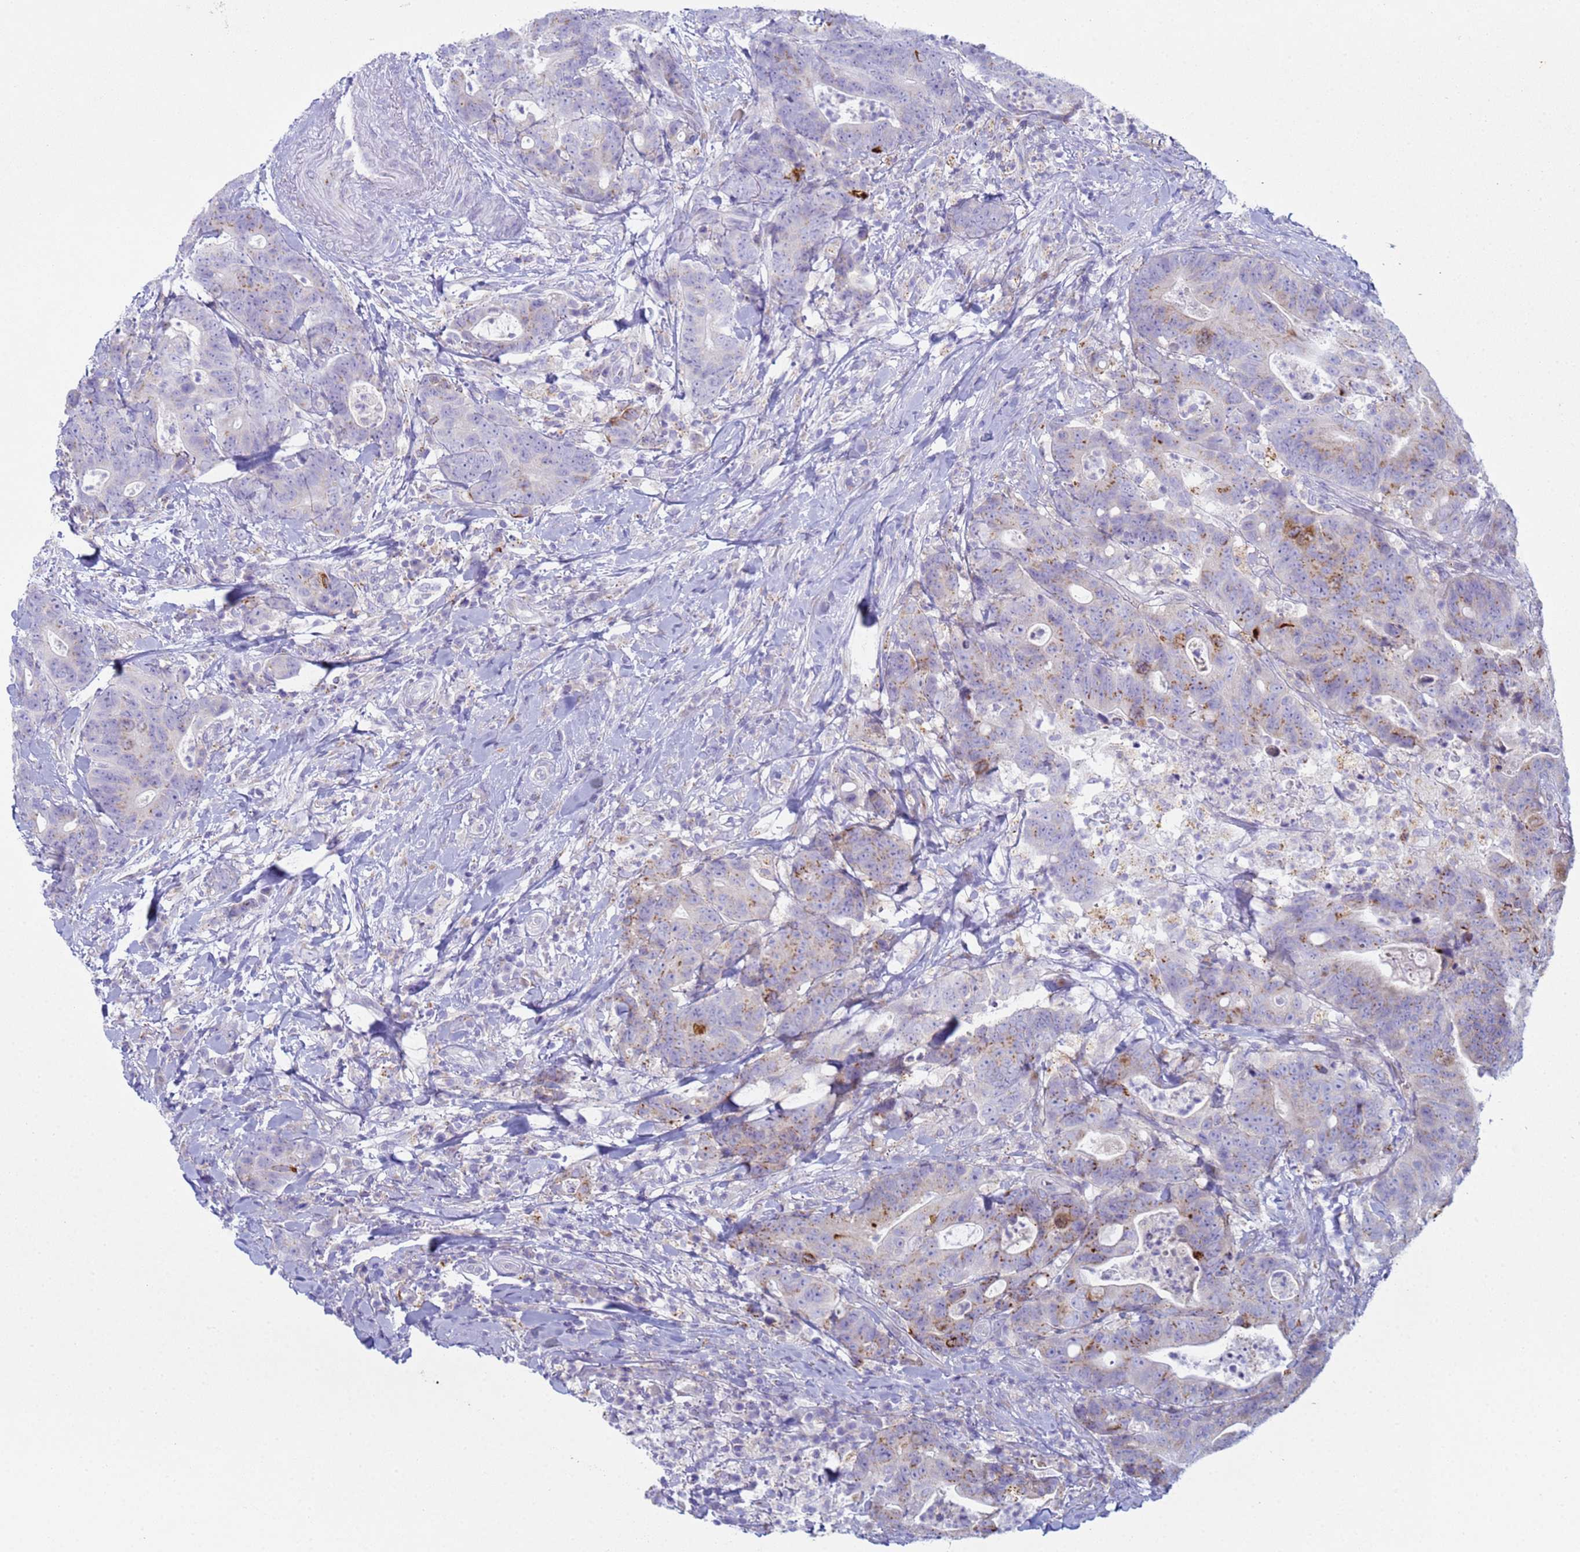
{"staining": {"intensity": "moderate", "quantity": "25%-75%", "location": "cytoplasmic/membranous"}, "tissue": "colorectal cancer", "cell_type": "Tumor cells", "image_type": "cancer", "snomed": [{"axis": "morphology", "description": "Adenocarcinoma, NOS"}, {"axis": "topography", "description": "Colon"}], "caption": "Colorectal adenocarcinoma tissue reveals moderate cytoplasmic/membranous positivity in about 25%-75% of tumor cells, visualized by immunohistochemistry. Nuclei are stained in blue.", "gene": "CR1", "patient": {"sex": "female", "age": 82}}